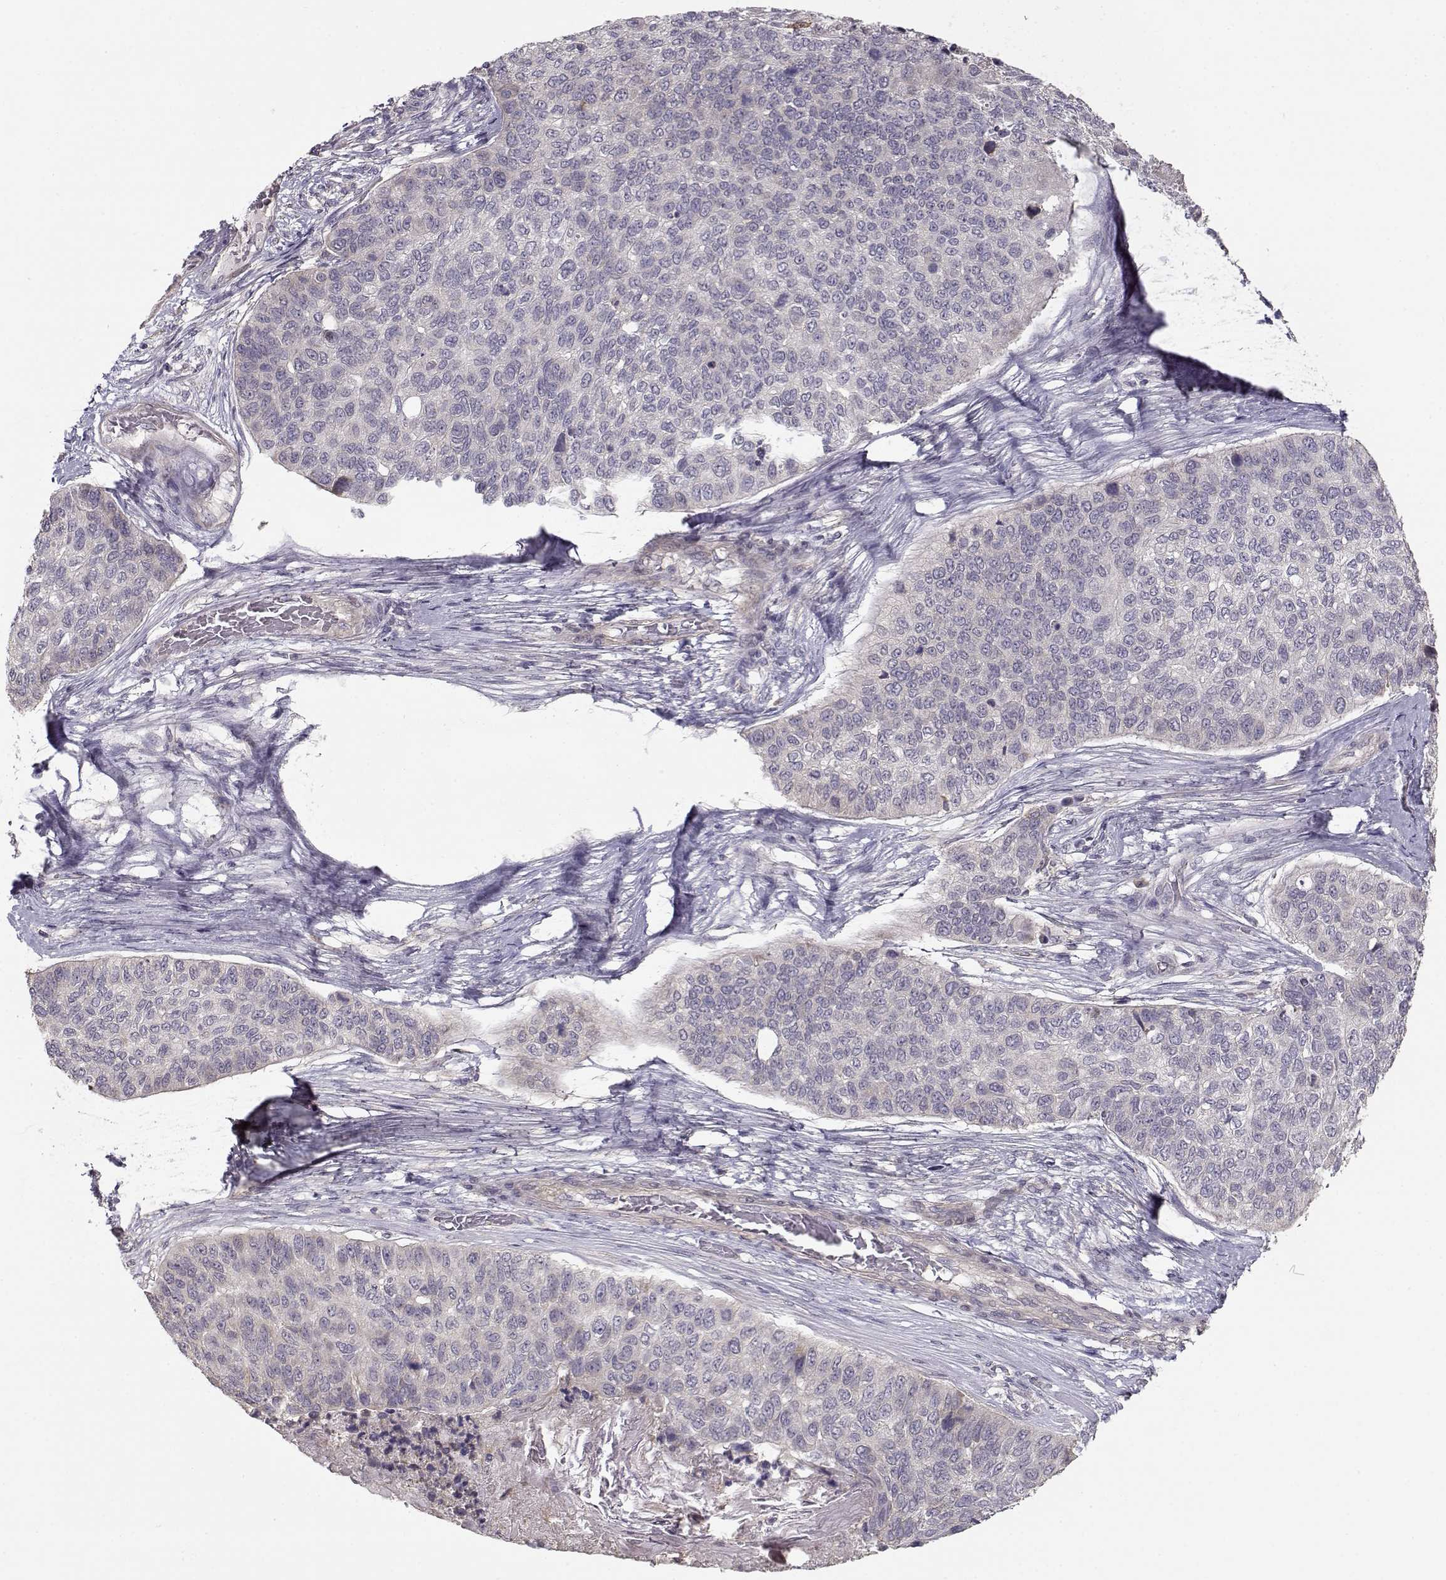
{"staining": {"intensity": "negative", "quantity": "none", "location": "none"}, "tissue": "lung cancer", "cell_type": "Tumor cells", "image_type": "cancer", "snomed": [{"axis": "morphology", "description": "Squamous cell carcinoma, NOS"}, {"axis": "topography", "description": "Lung"}], "caption": "A photomicrograph of lung cancer (squamous cell carcinoma) stained for a protein exhibits no brown staining in tumor cells. (DAB (3,3'-diaminobenzidine) immunohistochemistry with hematoxylin counter stain).", "gene": "ENTPD8", "patient": {"sex": "male", "age": 69}}